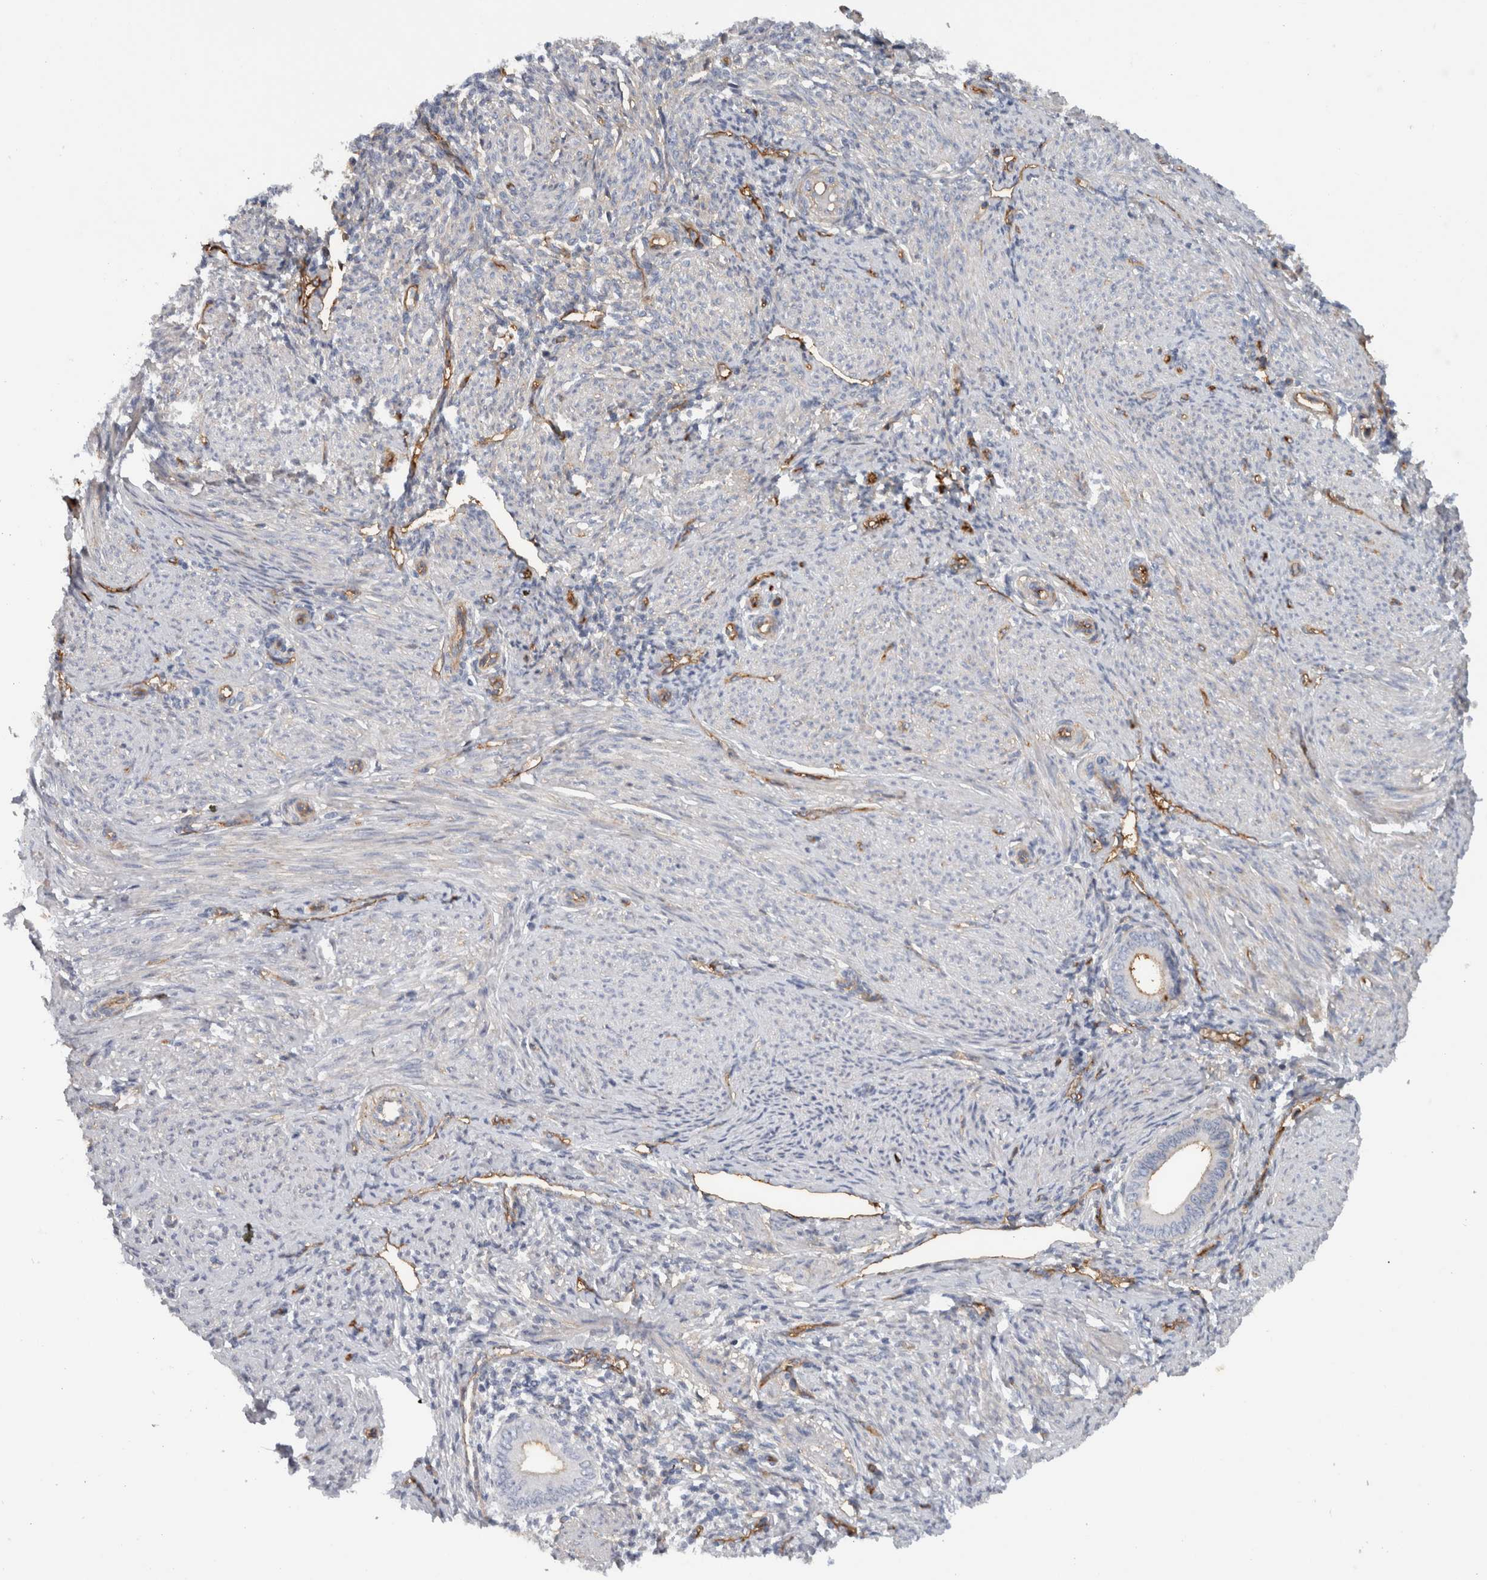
{"staining": {"intensity": "negative", "quantity": "none", "location": "none"}, "tissue": "endometrium", "cell_type": "Cells in endometrial stroma", "image_type": "normal", "snomed": [{"axis": "morphology", "description": "Normal tissue, NOS"}, {"axis": "topography", "description": "Endometrium"}], "caption": "Cells in endometrial stroma are negative for protein expression in unremarkable human endometrium. The staining is performed using DAB (3,3'-diaminobenzidine) brown chromogen with nuclei counter-stained in using hematoxylin.", "gene": "CD59", "patient": {"sex": "female", "age": 42}}